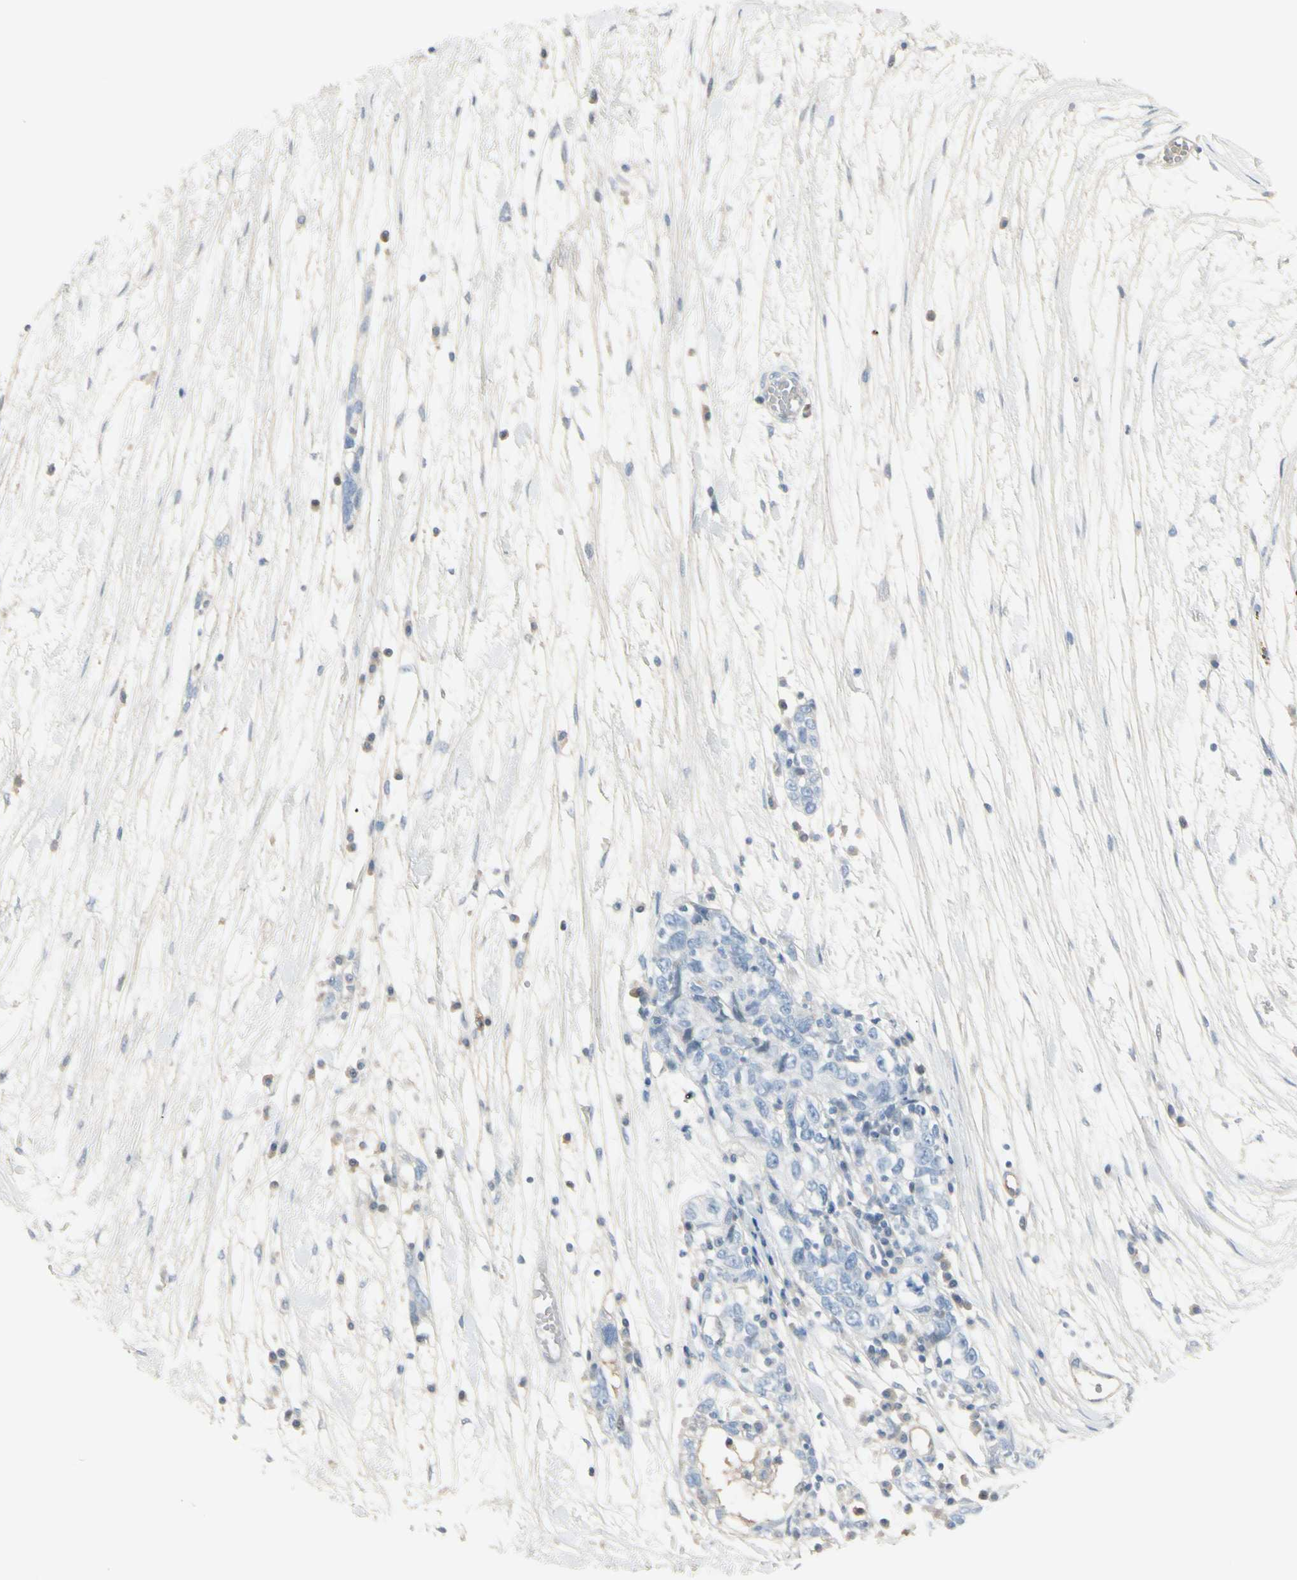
{"staining": {"intensity": "negative", "quantity": "none", "location": "none"}, "tissue": "ovarian cancer", "cell_type": "Tumor cells", "image_type": "cancer", "snomed": [{"axis": "morphology", "description": "Cystadenocarcinoma, serous, NOS"}, {"axis": "topography", "description": "Ovary"}], "caption": "High power microscopy image of an immunohistochemistry (IHC) histopathology image of ovarian cancer (serous cystadenocarcinoma), revealing no significant expression in tumor cells.", "gene": "CACNA2D1", "patient": {"sex": "female", "age": 71}}